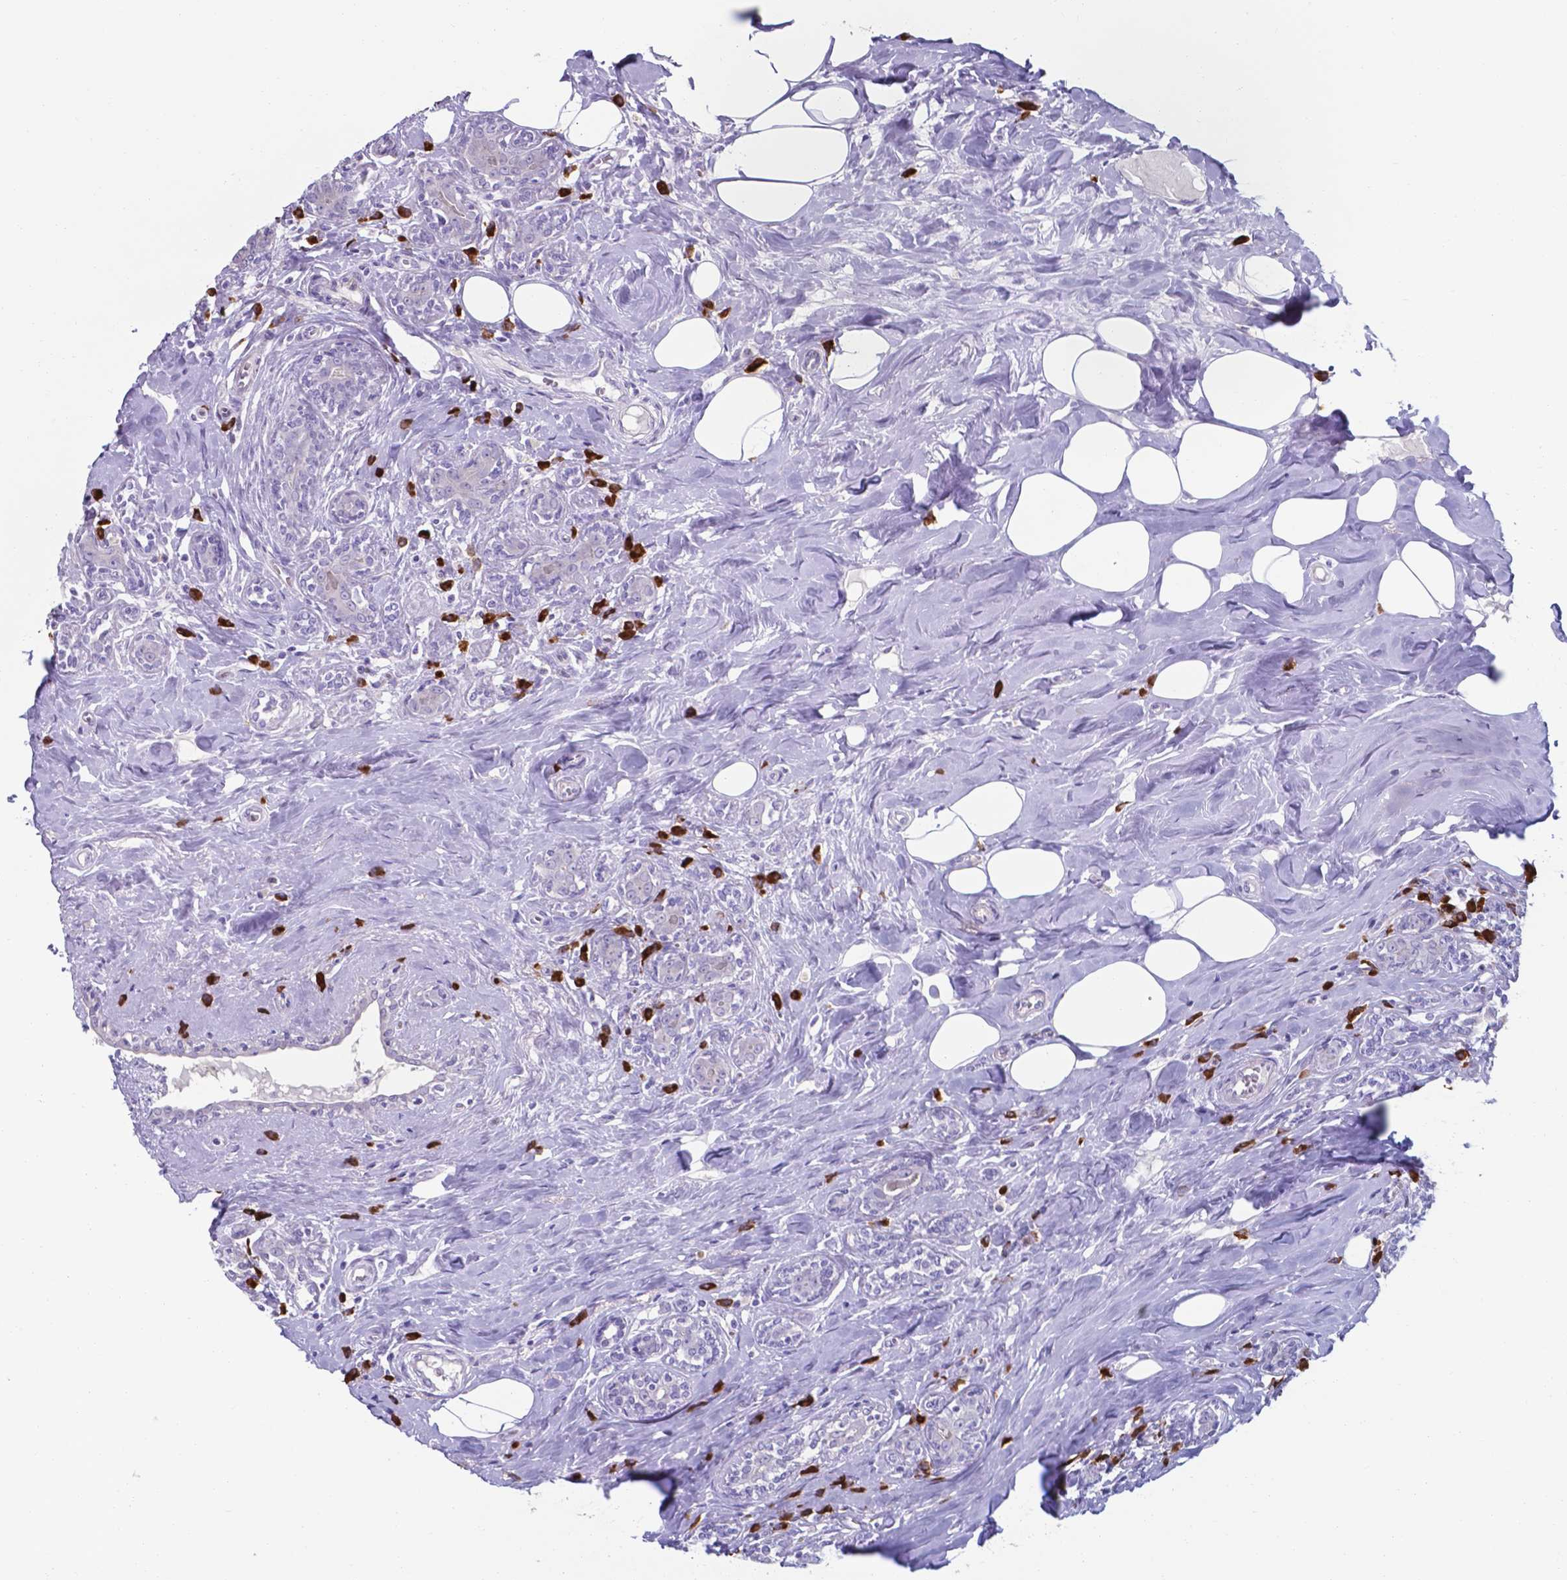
{"staining": {"intensity": "negative", "quantity": "none", "location": "none"}, "tissue": "breast cancer", "cell_type": "Tumor cells", "image_type": "cancer", "snomed": [{"axis": "morphology", "description": "Normal tissue, NOS"}, {"axis": "morphology", "description": "Duct carcinoma"}, {"axis": "topography", "description": "Breast"}], "caption": "This photomicrograph is of infiltrating ductal carcinoma (breast) stained with immunohistochemistry (IHC) to label a protein in brown with the nuclei are counter-stained blue. There is no positivity in tumor cells.", "gene": "UBE2J1", "patient": {"sex": "female", "age": 43}}